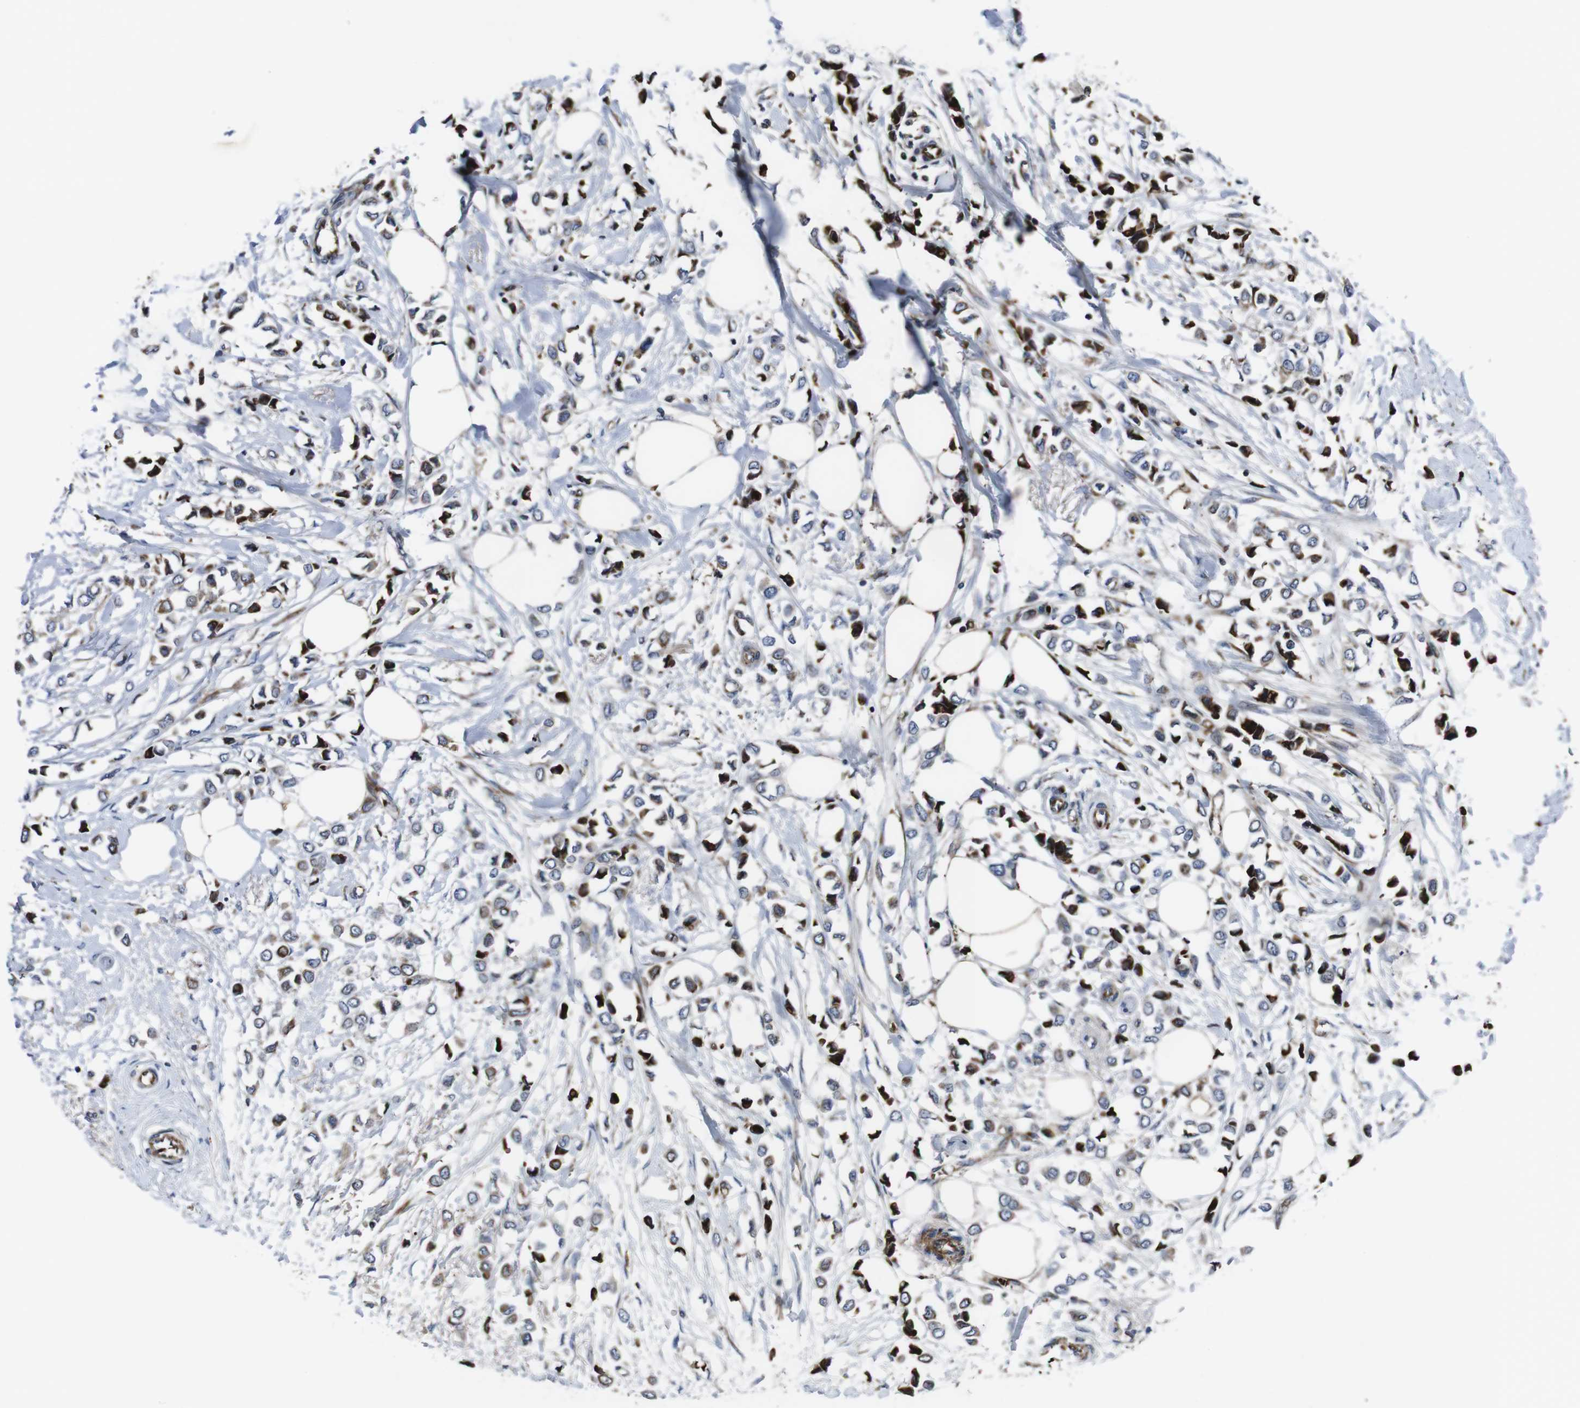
{"staining": {"intensity": "moderate", "quantity": "25%-75%", "location": "cytoplasmic/membranous"}, "tissue": "breast cancer", "cell_type": "Tumor cells", "image_type": "cancer", "snomed": [{"axis": "morphology", "description": "Lobular carcinoma"}, {"axis": "topography", "description": "Breast"}], "caption": "Immunohistochemical staining of human breast cancer displays medium levels of moderate cytoplasmic/membranous protein staining in about 25%-75% of tumor cells. The staining was performed using DAB (3,3'-diaminobenzidine), with brown indicating positive protein expression. Nuclei are stained blue with hematoxylin.", "gene": "SMYD3", "patient": {"sex": "female", "age": 51}}